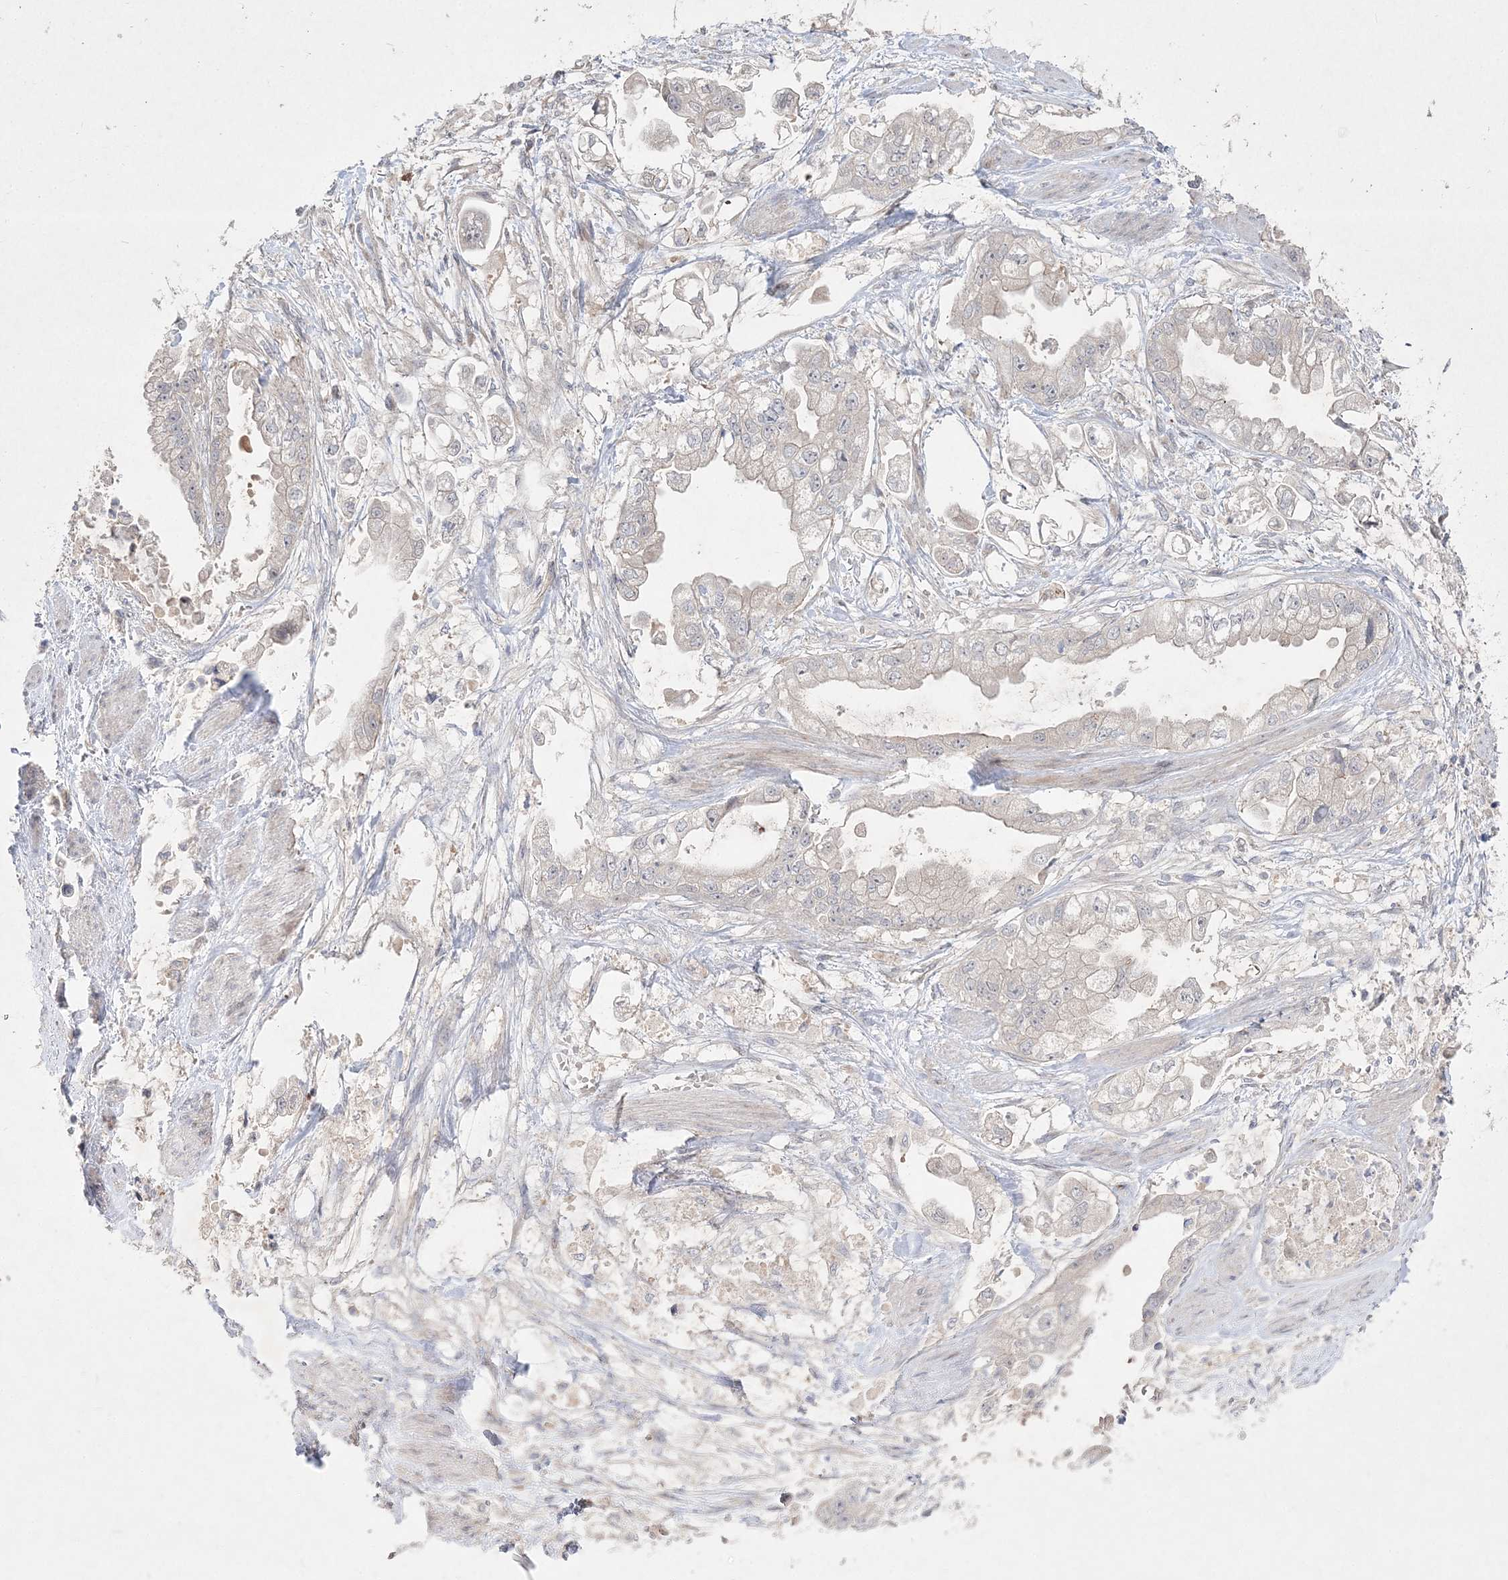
{"staining": {"intensity": "negative", "quantity": "none", "location": "none"}, "tissue": "stomach cancer", "cell_type": "Tumor cells", "image_type": "cancer", "snomed": [{"axis": "morphology", "description": "Adenocarcinoma, NOS"}, {"axis": "topography", "description": "Stomach"}], "caption": "Immunohistochemistry histopathology image of stomach cancer stained for a protein (brown), which exhibits no positivity in tumor cells. (DAB IHC with hematoxylin counter stain).", "gene": "CLNK", "patient": {"sex": "male", "age": 62}}